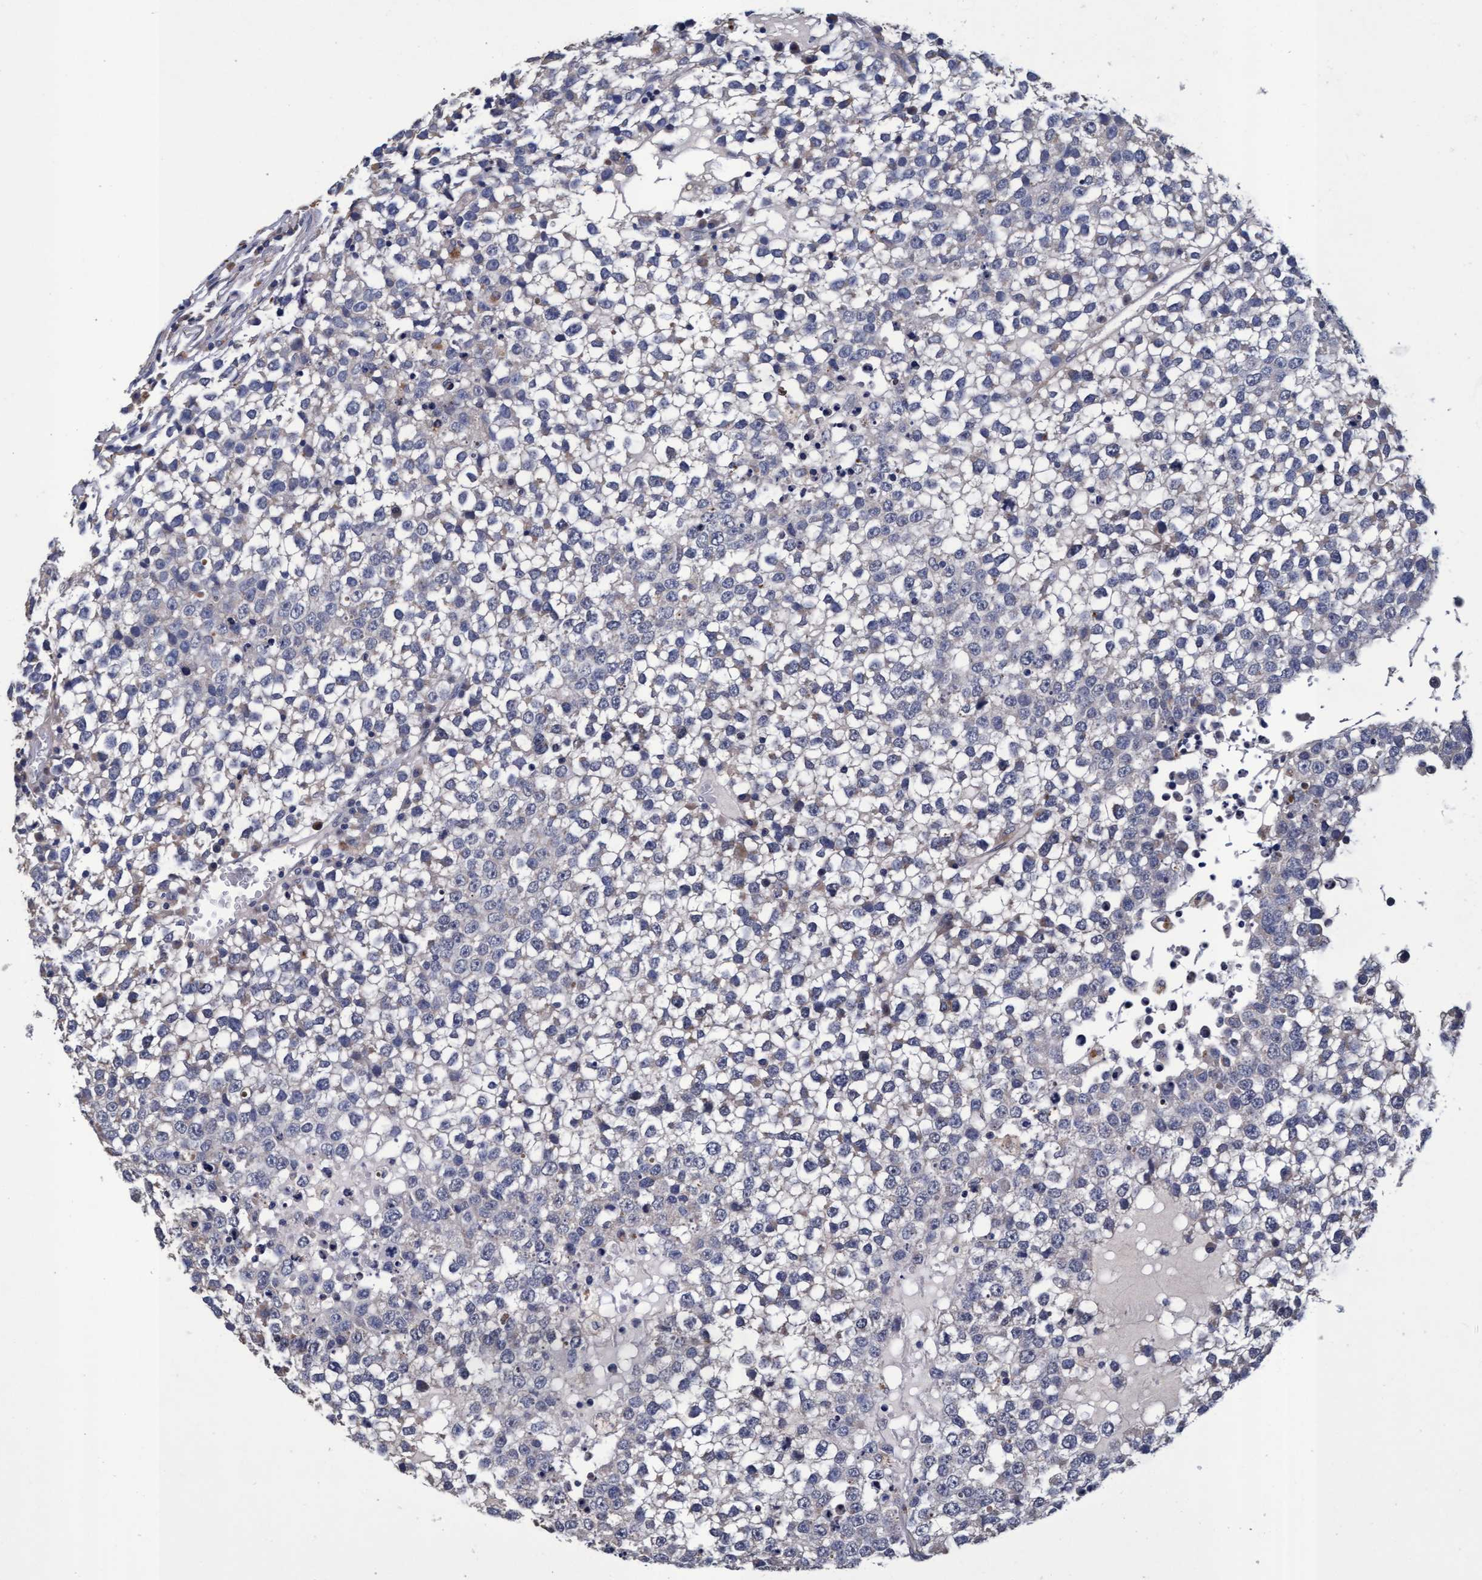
{"staining": {"intensity": "negative", "quantity": "none", "location": "none"}, "tissue": "testis cancer", "cell_type": "Tumor cells", "image_type": "cancer", "snomed": [{"axis": "morphology", "description": "Seminoma, NOS"}, {"axis": "topography", "description": "Testis"}], "caption": "Immunohistochemistry (IHC) image of human testis cancer stained for a protein (brown), which demonstrates no expression in tumor cells. (Stains: DAB (3,3'-diaminobenzidine) immunohistochemistry (IHC) with hematoxylin counter stain, Microscopy: brightfield microscopy at high magnification).", "gene": "CPQ", "patient": {"sex": "male", "age": 65}}